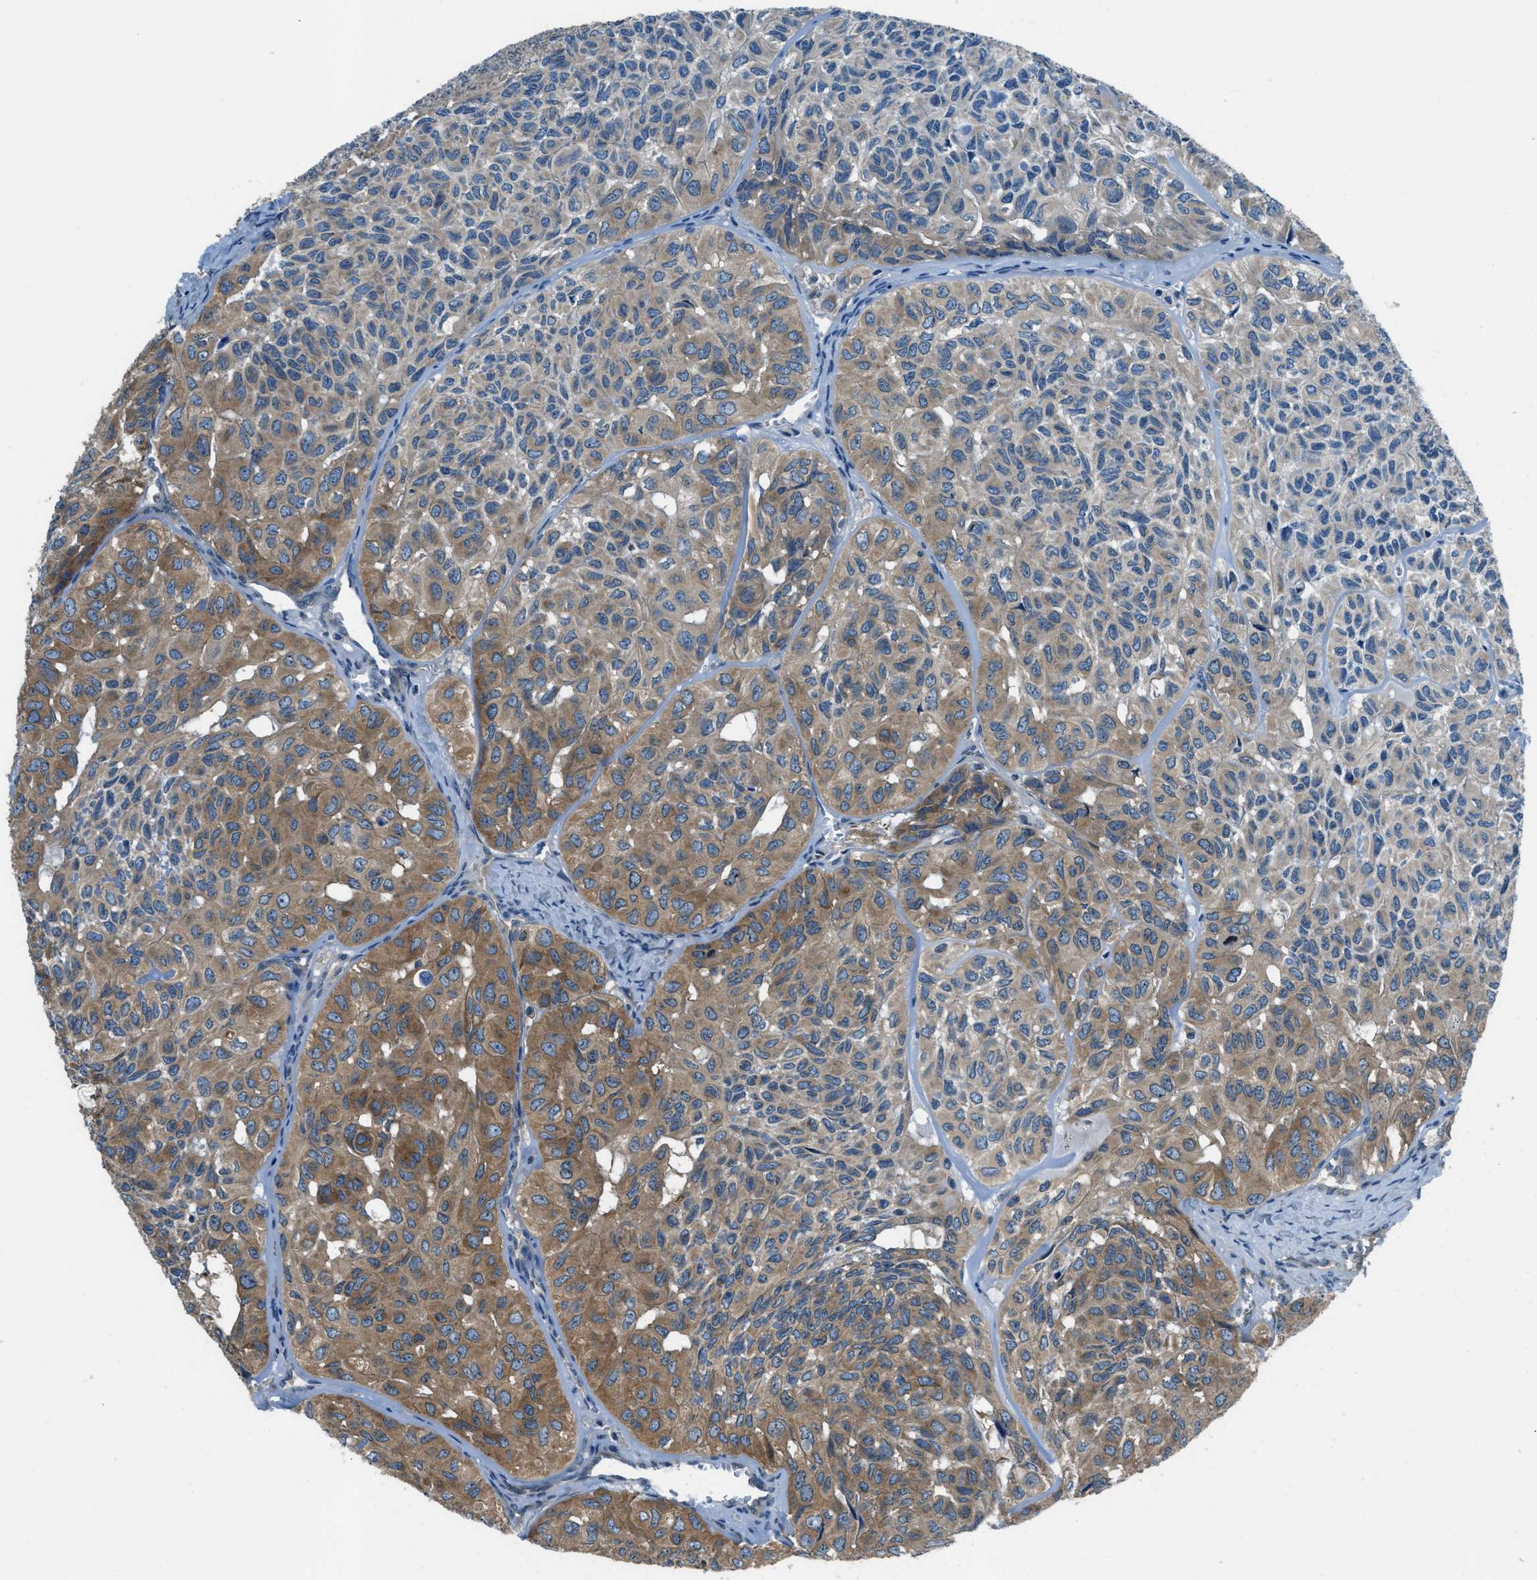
{"staining": {"intensity": "moderate", "quantity": ">75%", "location": "cytoplasmic/membranous"}, "tissue": "head and neck cancer", "cell_type": "Tumor cells", "image_type": "cancer", "snomed": [{"axis": "morphology", "description": "Adenocarcinoma, NOS"}, {"axis": "topography", "description": "Salivary gland, NOS"}, {"axis": "topography", "description": "Head-Neck"}], "caption": "A photomicrograph of adenocarcinoma (head and neck) stained for a protein reveals moderate cytoplasmic/membranous brown staining in tumor cells. (DAB = brown stain, brightfield microscopy at high magnification).", "gene": "ARFGAP2", "patient": {"sex": "female", "age": 76}}